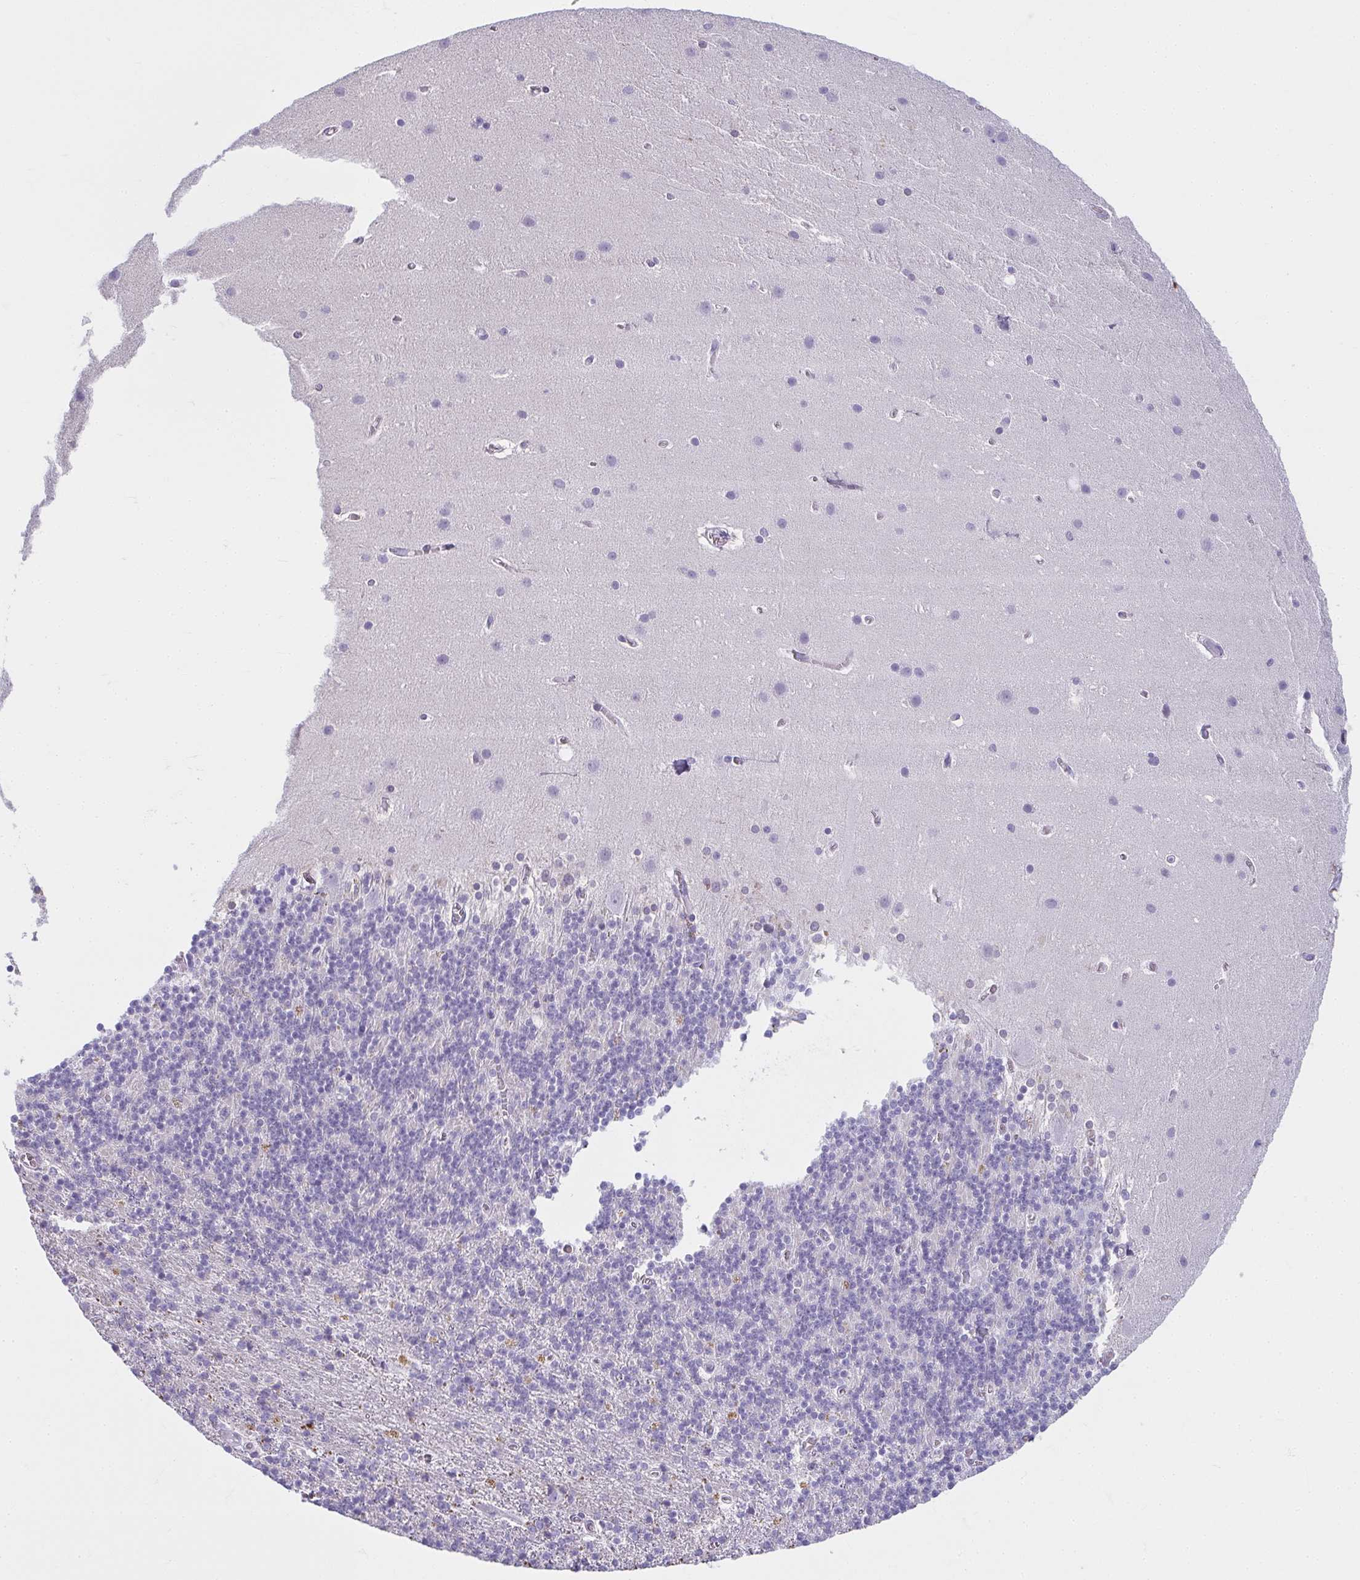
{"staining": {"intensity": "negative", "quantity": "none", "location": "none"}, "tissue": "cerebellum", "cell_type": "Cells in granular layer", "image_type": "normal", "snomed": [{"axis": "morphology", "description": "Normal tissue, NOS"}, {"axis": "topography", "description": "Cerebellum"}], "caption": "DAB immunohistochemical staining of unremarkable human cerebellum demonstrates no significant positivity in cells in granular layer. (Brightfield microscopy of DAB (3,3'-diaminobenzidine) IHC at high magnification).", "gene": "MOBP", "patient": {"sex": "male", "age": 70}}